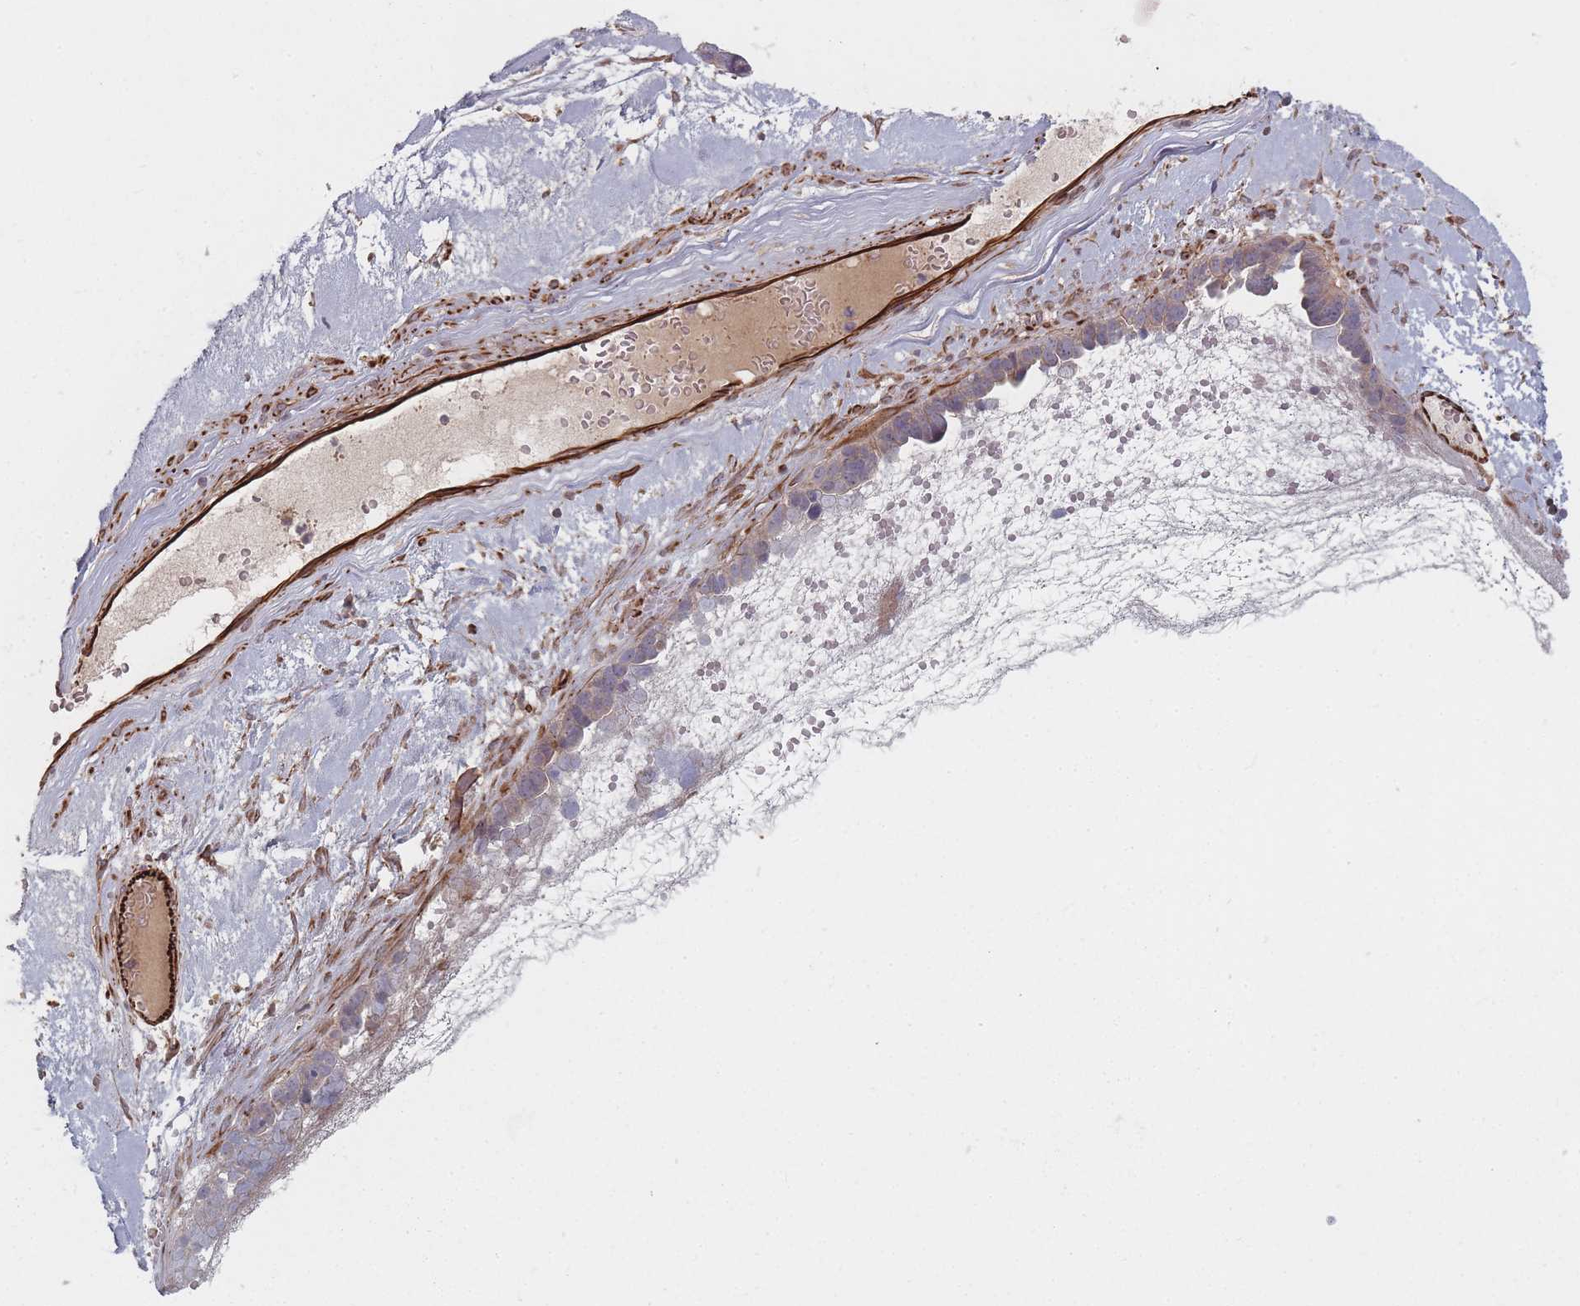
{"staining": {"intensity": "weak", "quantity": "<25%", "location": "cytoplasmic/membranous"}, "tissue": "ovarian cancer", "cell_type": "Tumor cells", "image_type": "cancer", "snomed": [{"axis": "morphology", "description": "Cystadenocarcinoma, serous, NOS"}, {"axis": "topography", "description": "Ovary"}], "caption": "This is an immunohistochemistry micrograph of human ovarian cancer (serous cystadenocarcinoma). There is no staining in tumor cells.", "gene": "EEF1AKMT2", "patient": {"sex": "female", "age": 54}}